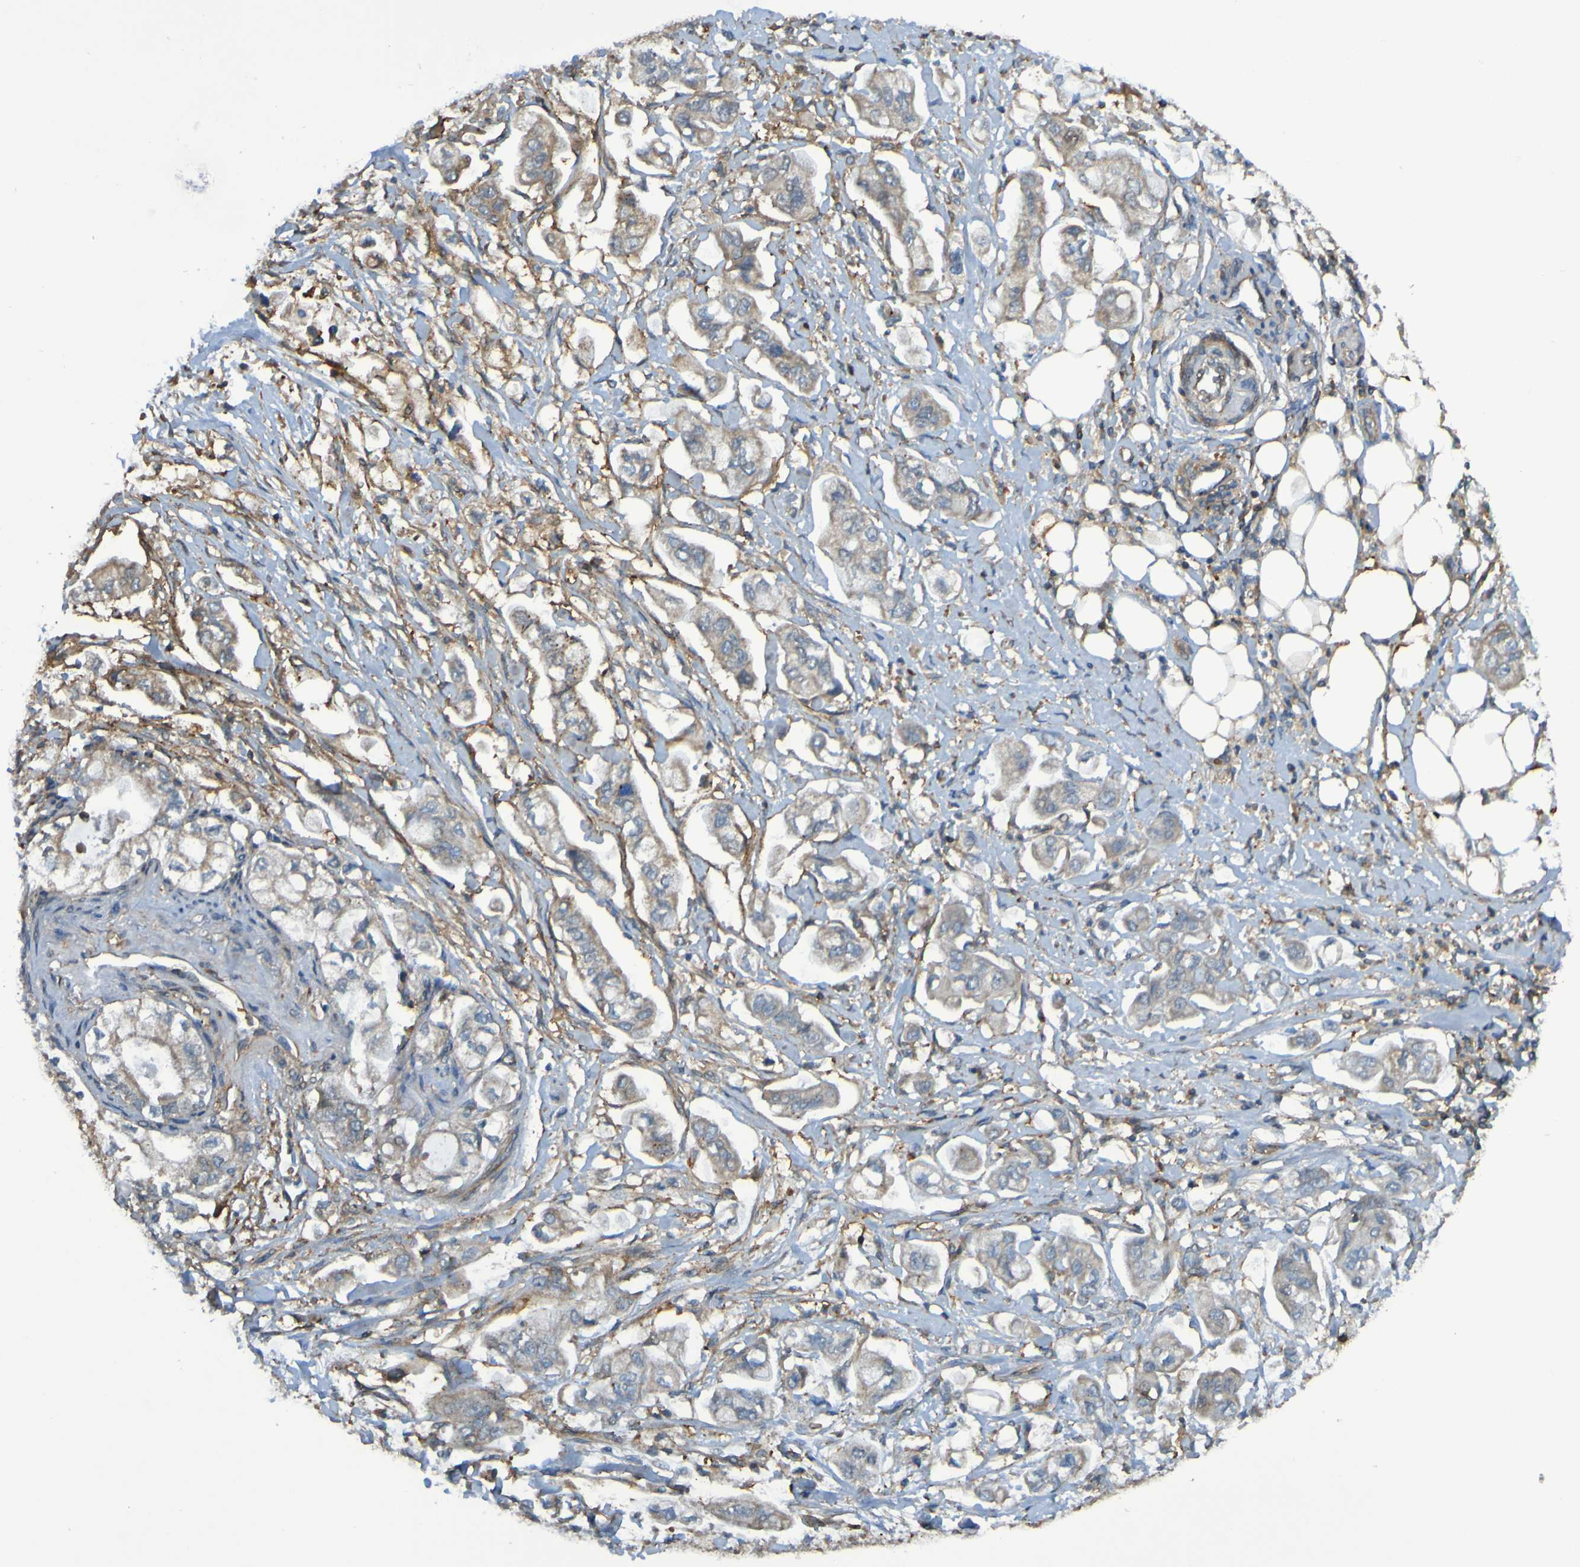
{"staining": {"intensity": "weak", "quantity": ">75%", "location": "cytoplasmic/membranous"}, "tissue": "stomach cancer", "cell_type": "Tumor cells", "image_type": "cancer", "snomed": [{"axis": "morphology", "description": "Adenocarcinoma, NOS"}, {"axis": "topography", "description": "Stomach"}], "caption": "Protein expression analysis of adenocarcinoma (stomach) reveals weak cytoplasmic/membranous positivity in approximately >75% of tumor cells. (Stains: DAB (3,3'-diaminobenzidine) in brown, nuclei in blue, Microscopy: brightfield microscopy at high magnification).", "gene": "PDGFB", "patient": {"sex": "male", "age": 62}}